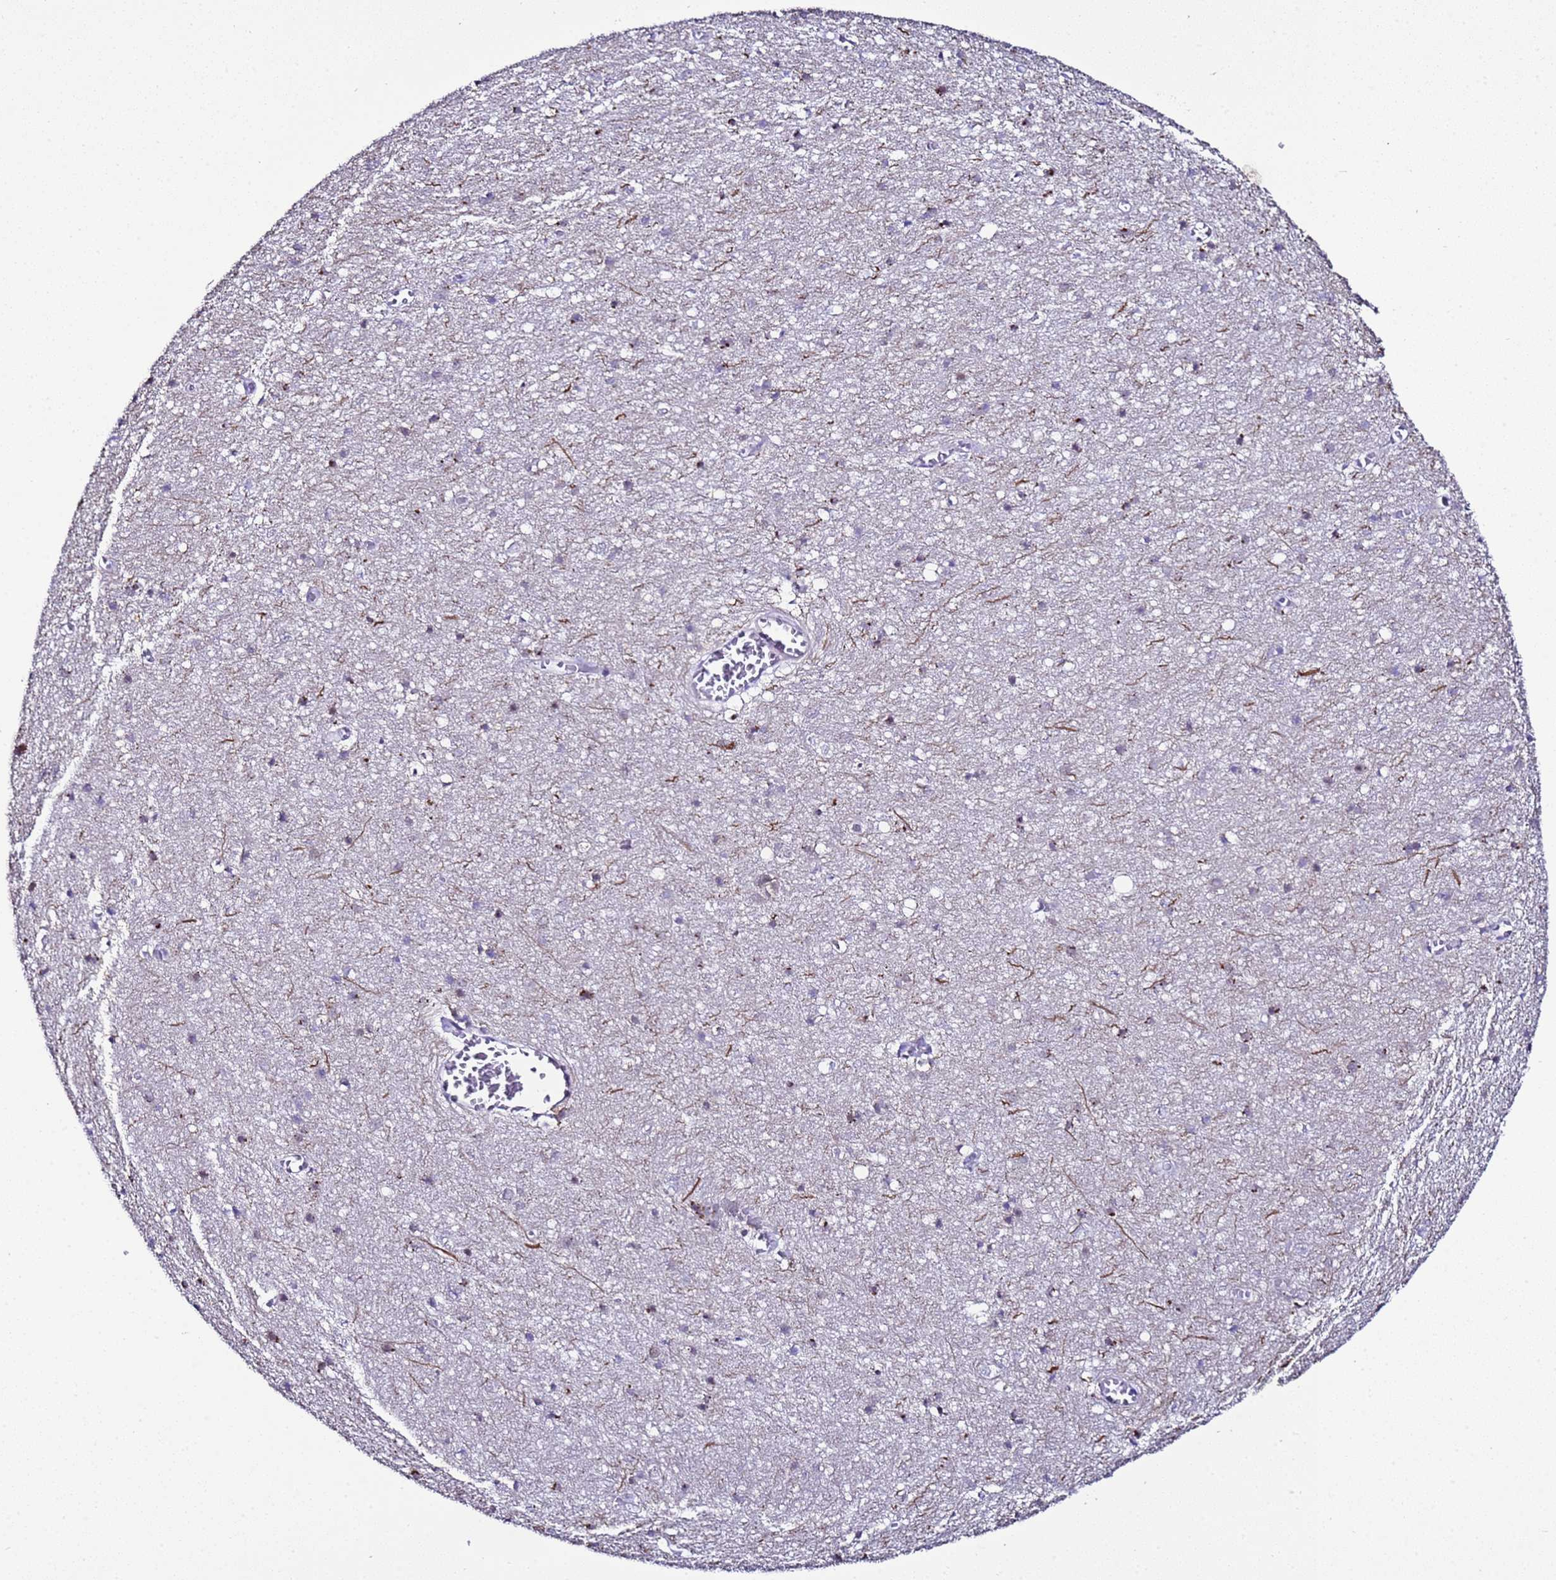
{"staining": {"intensity": "negative", "quantity": "none", "location": "none"}, "tissue": "cerebral cortex", "cell_type": "Endothelial cells", "image_type": "normal", "snomed": [{"axis": "morphology", "description": "Normal tissue, NOS"}, {"axis": "topography", "description": "Cerebral cortex"}], "caption": "The photomicrograph displays no staining of endothelial cells in benign cerebral cortex. (DAB (3,3'-diaminobenzidine) IHC with hematoxylin counter stain).", "gene": "BCL7A", "patient": {"sex": "female", "age": 64}}